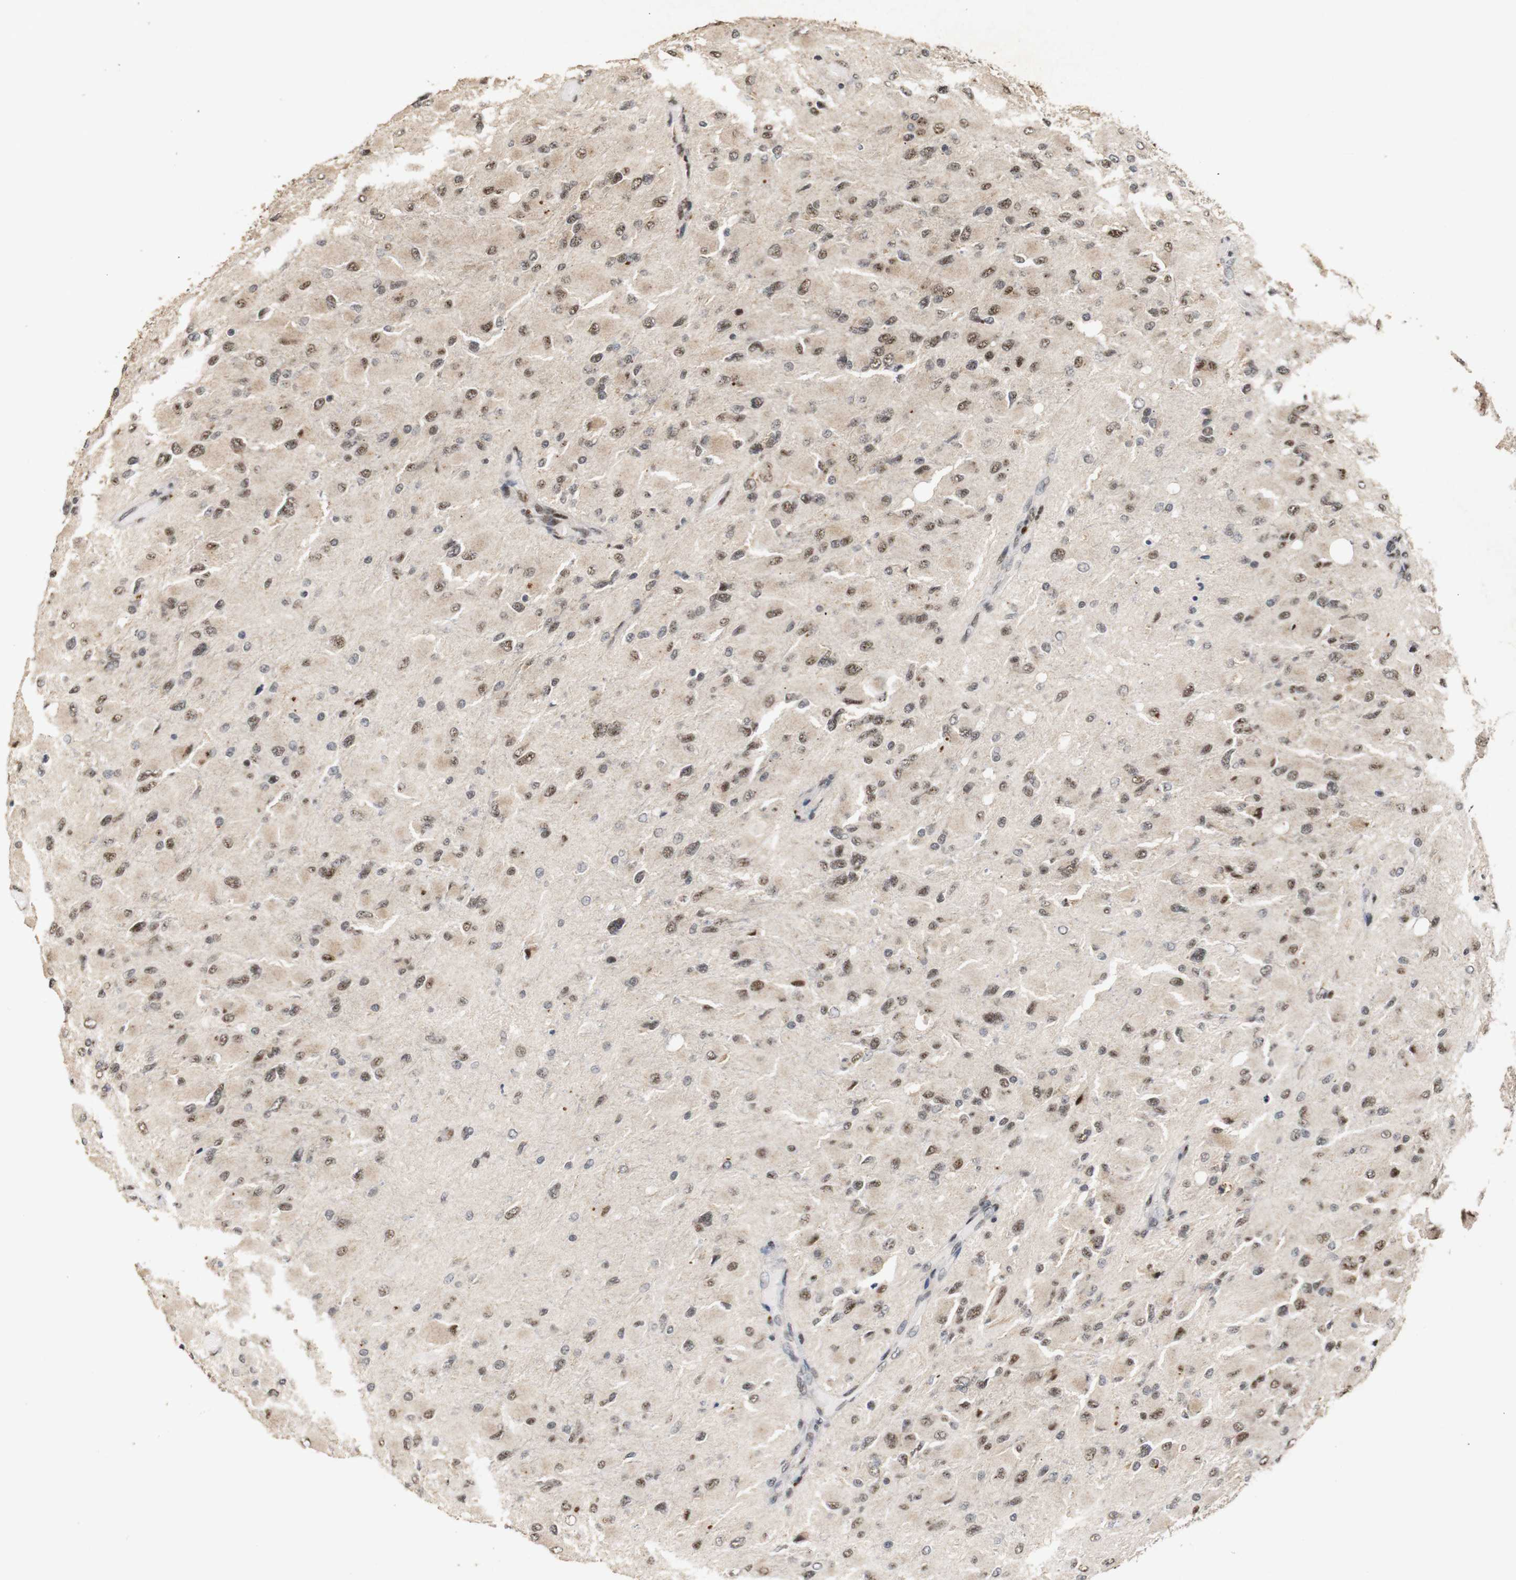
{"staining": {"intensity": "moderate", "quantity": ">75%", "location": "nuclear"}, "tissue": "glioma", "cell_type": "Tumor cells", "image_type": "cancer", "snomed": [{"axis": "morphology", "description": "Glioma, malignant, High grade"}, {"axis": "topography", "description": "Cerebral cortex"}], "caption": "IHC (DAB) staining of malignant glioma (high-grade) exhibits moderate nuclear protein expression in approximately >75% of tumor cells.", "gene": "PYM1", "patient": {"sex": "female", "age": 36}}